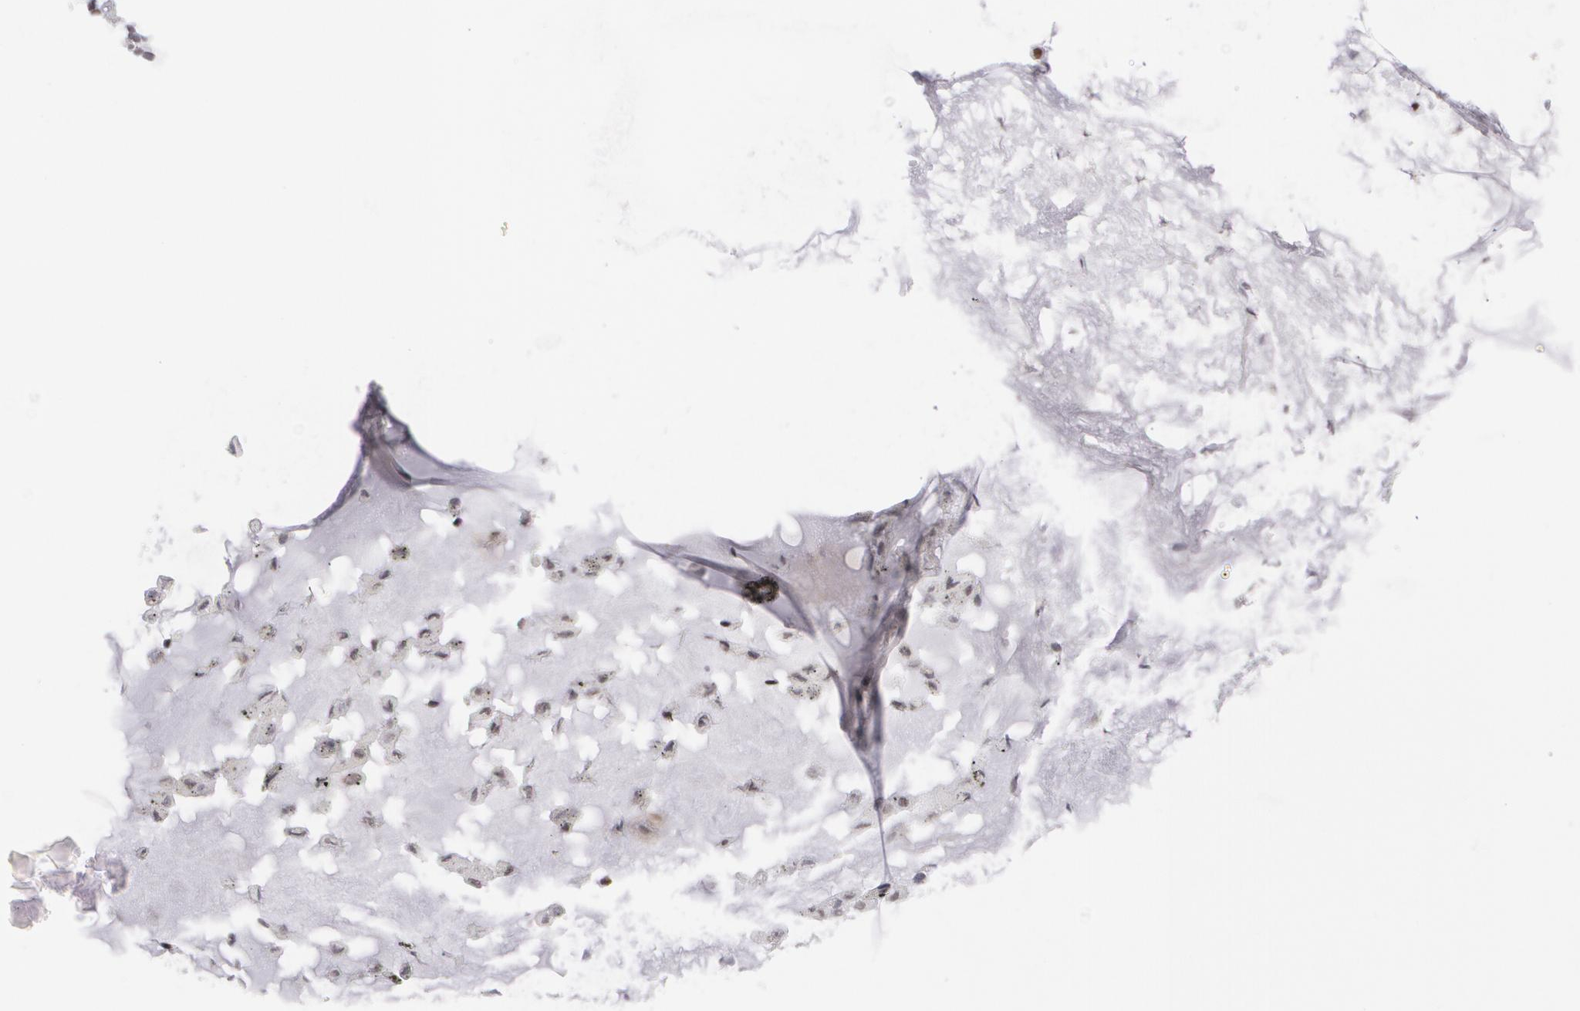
{"staining": {"intensity": "weak", "quantity": "25%-75%", "location": "cytoplasmic/membranous"}, "tissue": "adipose tissue", "cell_type": "Adipocytes", "image_type": "normal", "snomed": [{"axis": "morphology", "description": "Normal tissue, NOS"}, {"axis": "topography", "description": "Bronchus"}, {"axis": "topography", "description": "Lung"}], "caption": "About 25%-75% of adipocytes in benign human adipose tissue reveal weak cytoplasmic/membranous protein positivity as visualized by brown immunohistochemical staining.", "gene": "MCL1", "patient": {"sex": "female", "age": 56}}